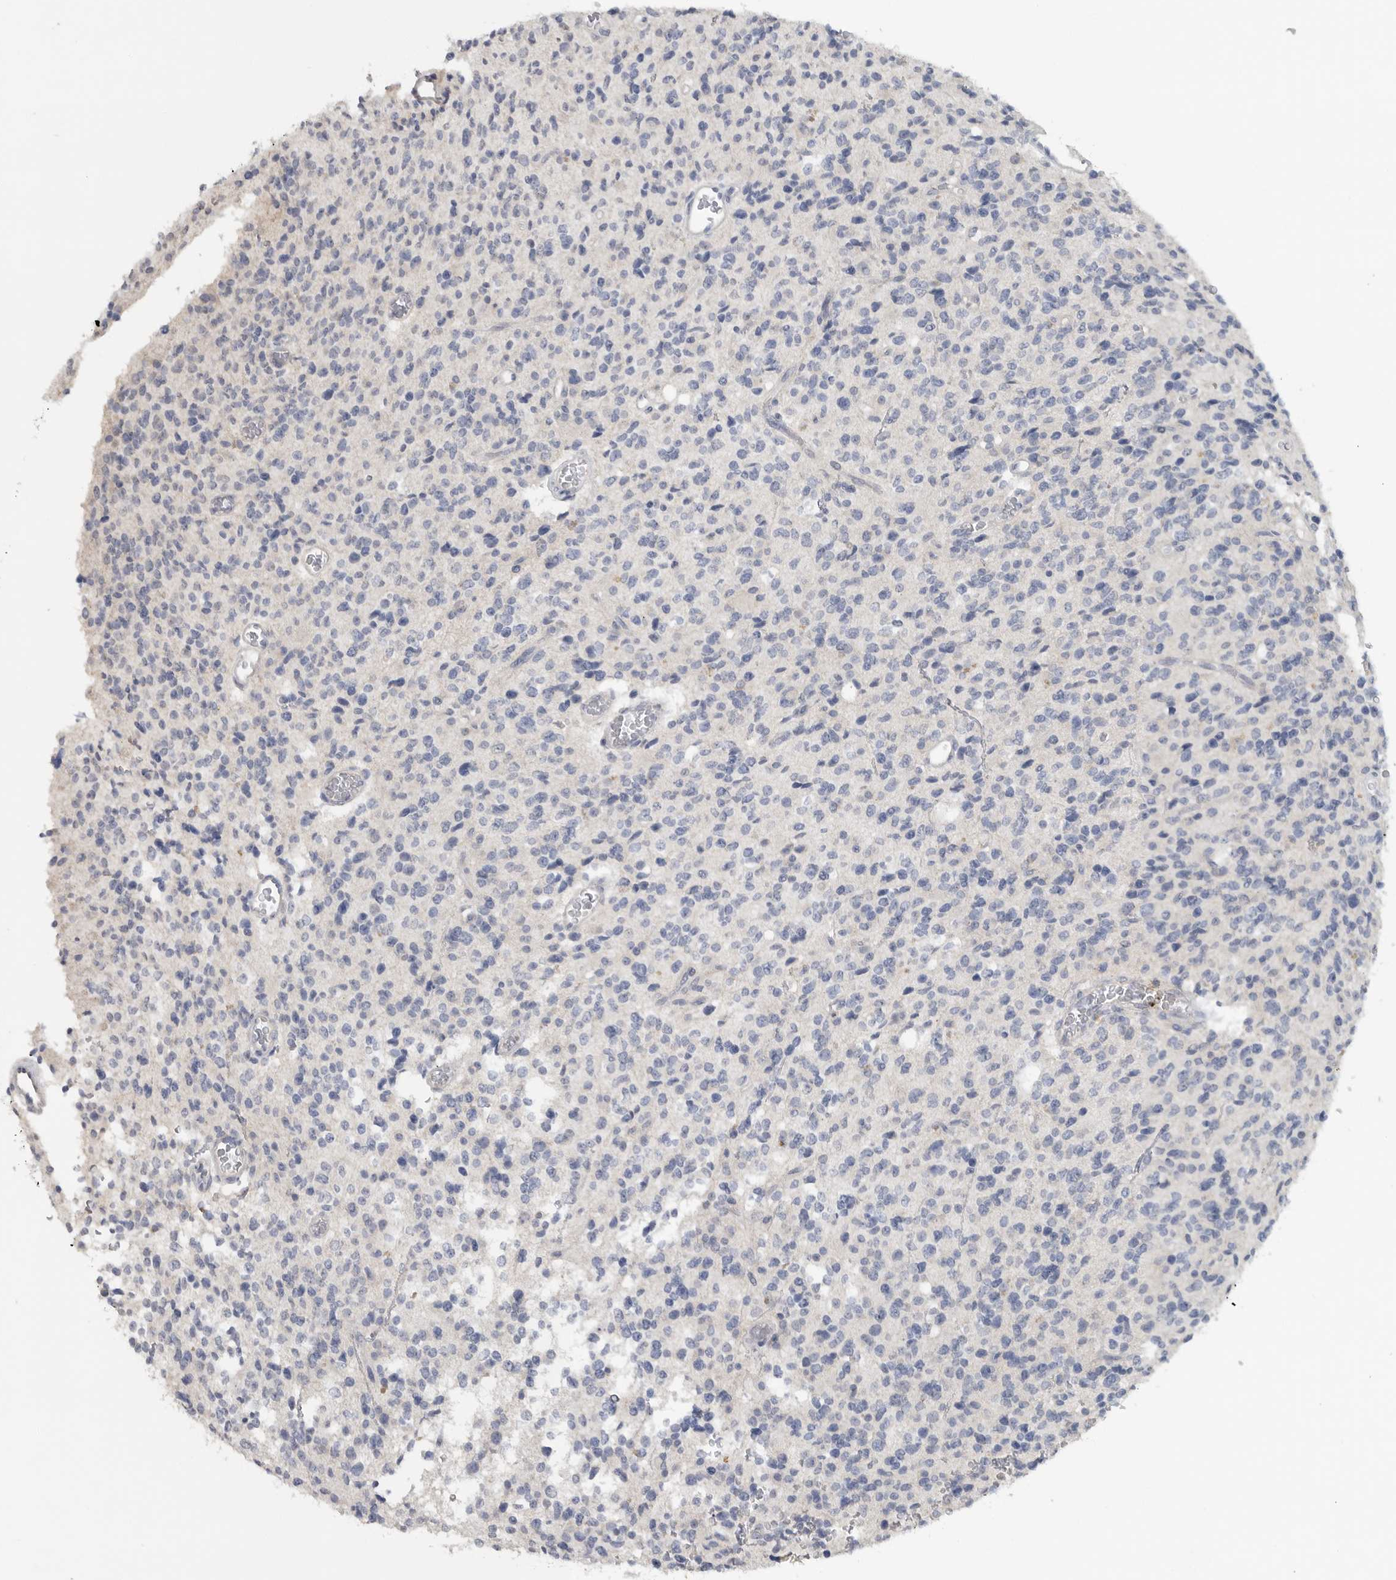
{"staining": {"intensity": "negative", "quantity": "none", "location": "none"}, "tissue": "glioma", "cell_type": "Tumor cells", "image_type": "cancer", "snomed": [{"axis": "morphology", "description": "Glioma, malignant, High grade"}, {"axis": "topography", "description": "Brain"}], "caption": "Immunohistochemistry image of neoplastic tissue: malignant high-grade glioma stained with DAB reveals no significant protein expression in tumor cells. Brightfield microscopy of IHC stained with DAB (3,3'-diaminobenzidine) (brown) and hematoxylin (blue), captured at high magnification.", "gene": "REG4", "patient": {"sex": "male", "age": 34}}